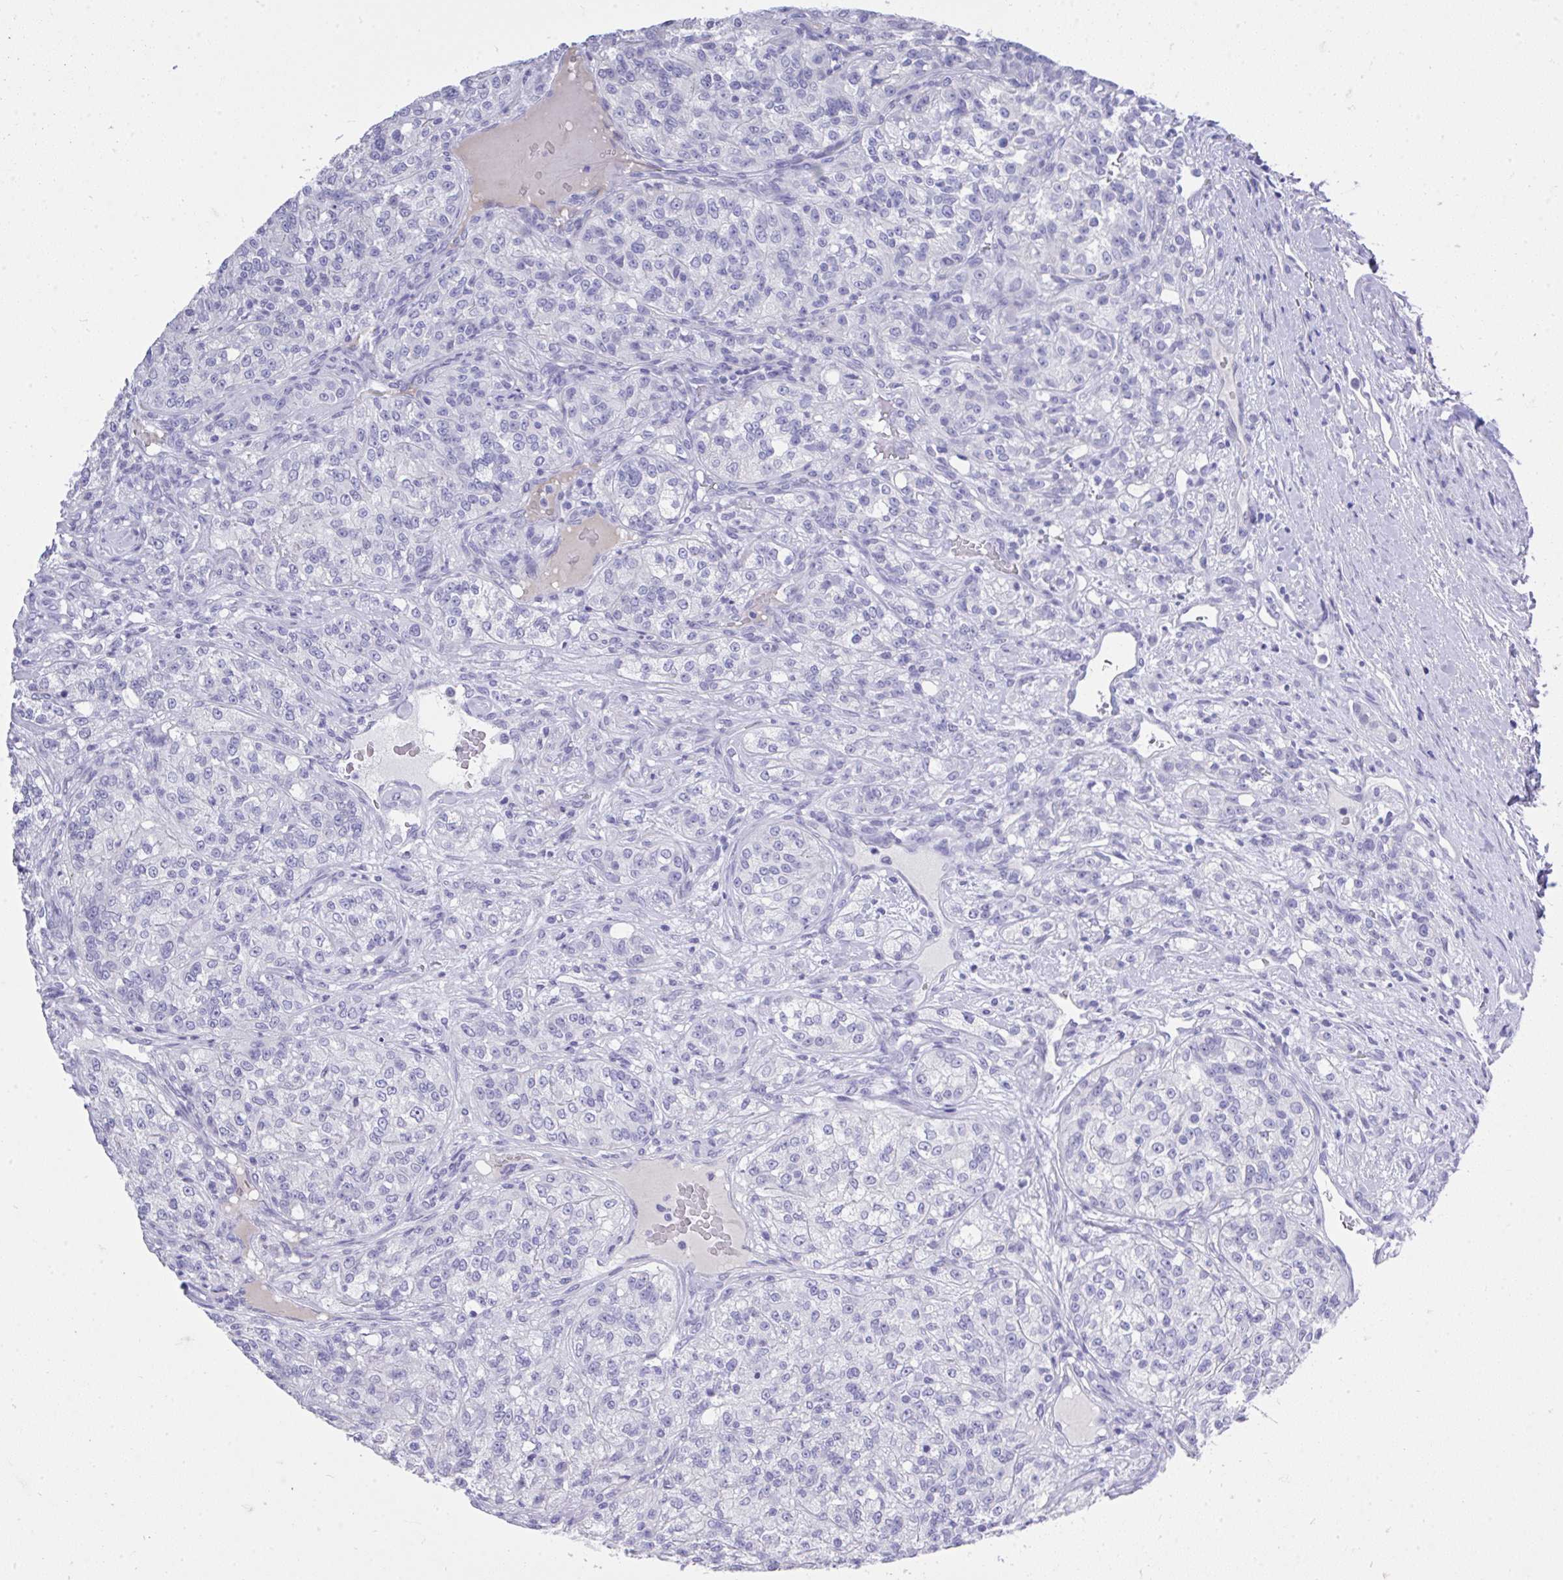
{"staining": {"intensity": "negative", "quantity": "none", "location": "none"}, "tissue": "renal cancer", "cell_type": "Tumor cells", "image_type": "cancer", "snomed": [{"axis": "morphology", "description": "Adenocarcinoma, NOS"}, {"axis": "topography", "description": "Kidney"}], "caption": "An immunohistochemistry (IHC) image of adenocarcinoma (renal) is shown. There is no staining in tumor cells of adenocarcinoma (renal).", "gene": "MS4A12", "patient": {"sex": "female", "age": 63}}